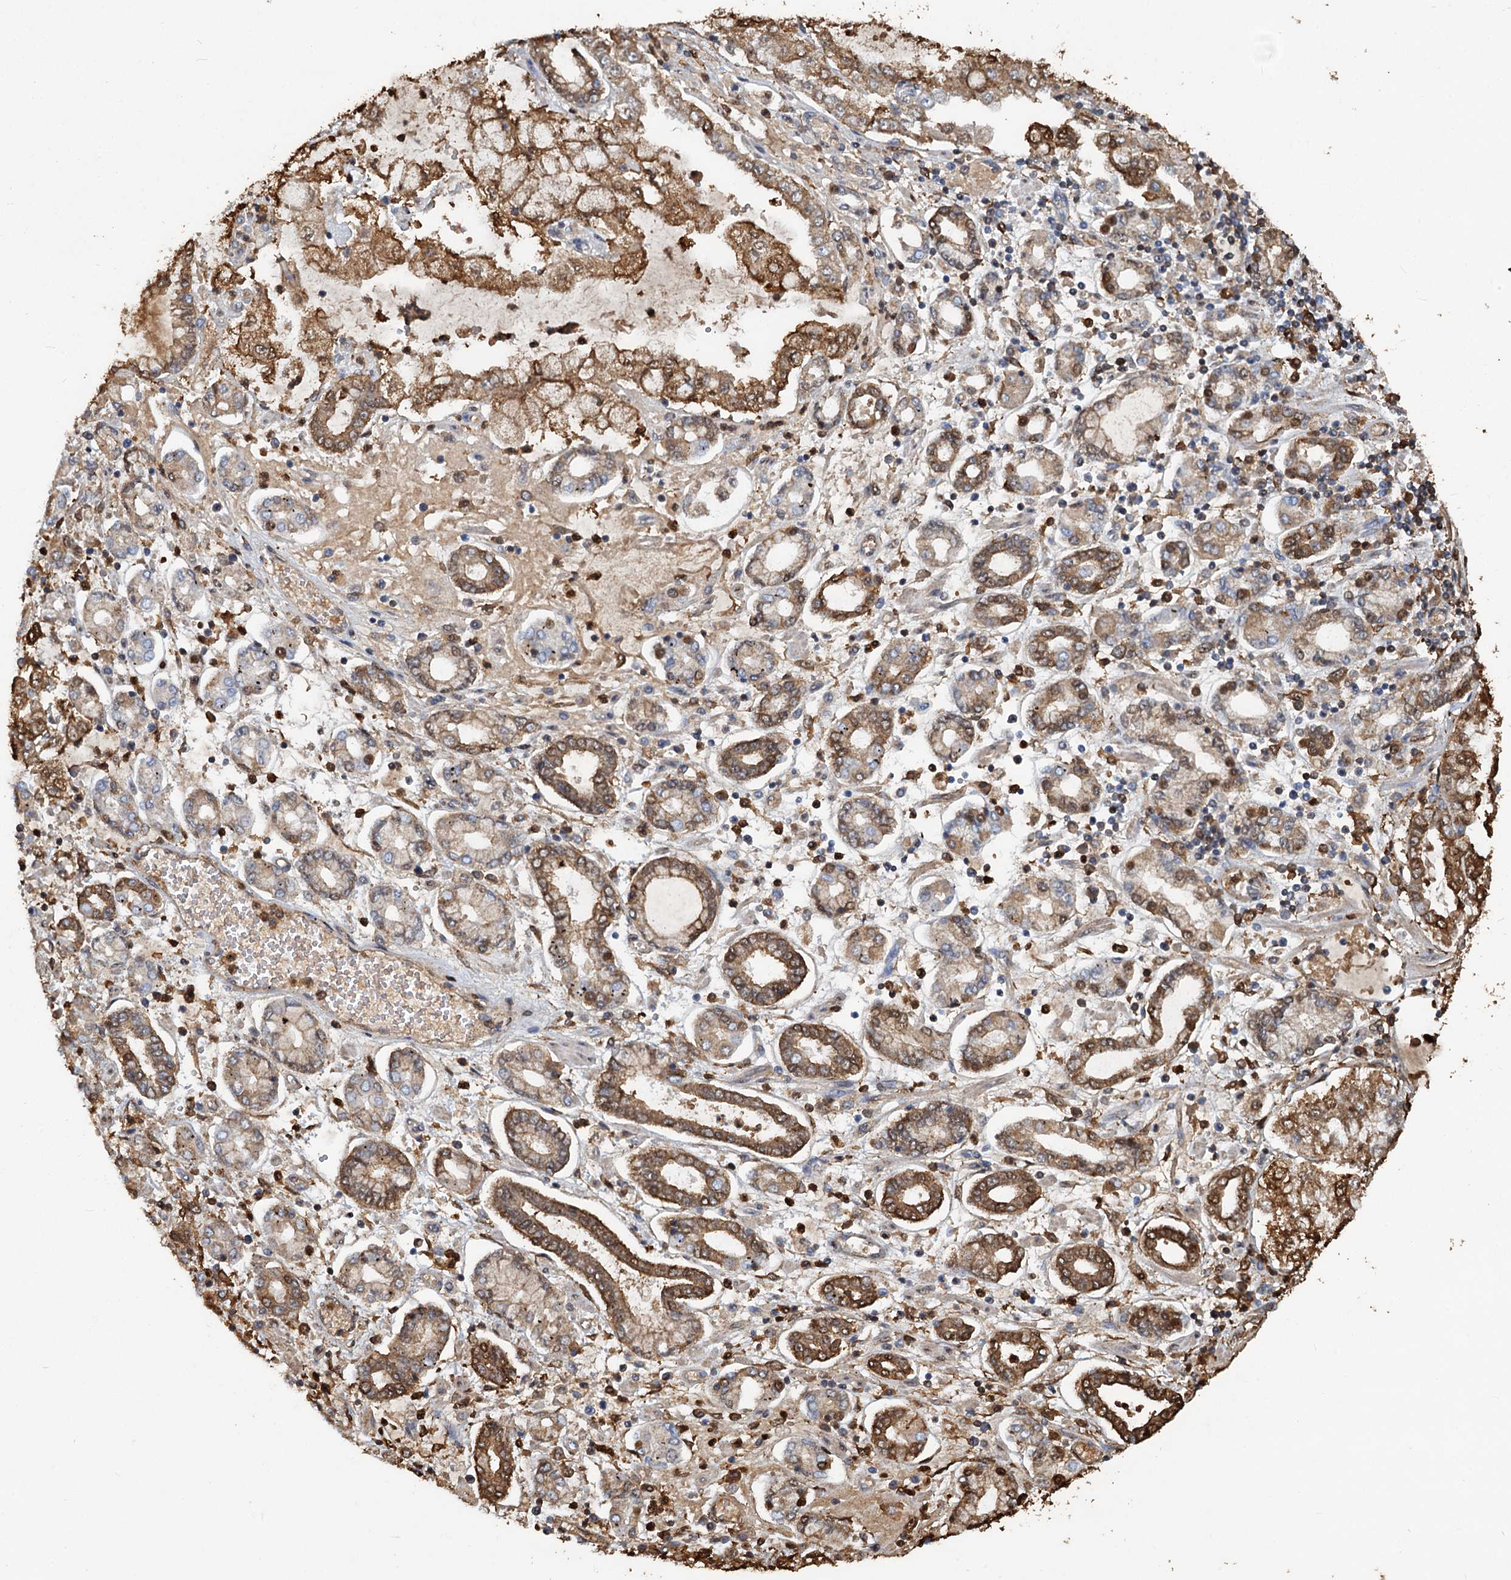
{"staining": {"intensity": "moderate", "quantity": ">75%", "location": "cytoplasmic/membranous,nuclear"}, "tissue": "stomach cancer", "cell_type": "Tumor cells", "image_type": "cancer", "snomed": [{"axis": "morphology", "description": "Adenocarcinoma, NOS"}, {"axis": "topography", "description": "Stomach"}], "caption": "IHC micrograph of human stomach cancer (adenocarcinoma) stained for a protein (brown), which shows medium levels of moderate cytoplasmic/membranous and nuclear staining in approximately >75% of tumor cells.", "gene": "S100A6", "patient": {"sex": "male", "age": 76}}